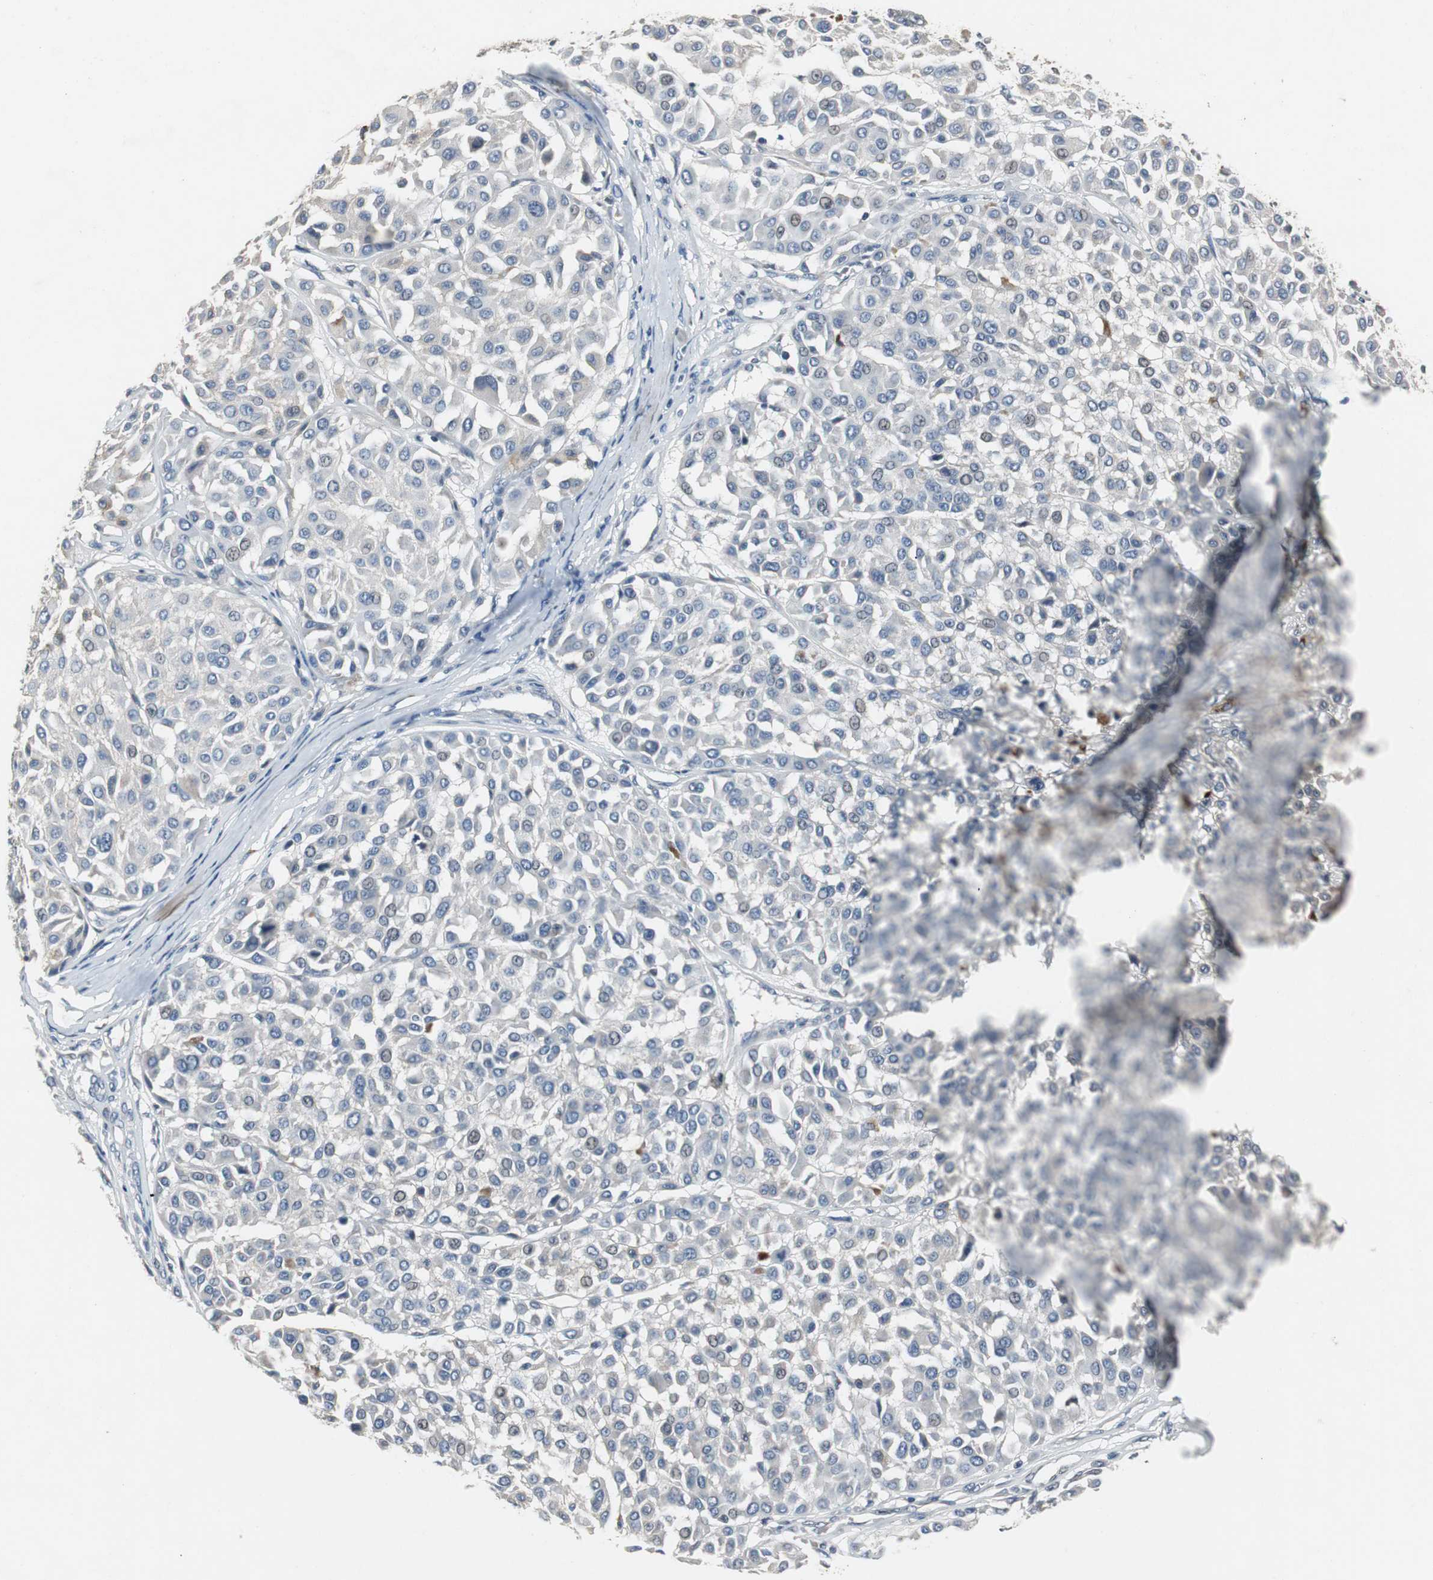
{"staining": {"intensity": "negative", "quantity": "none", "location": "none"}, "tissue": "melanoma", "cell_type": "Tumor cells", "image_type": "cancer", "snomed": [{"axis": "morphology", "description": "Malignant melanoma, Metastatic site"}, {"axis": "topography", "description": "Soft tissue"}], "caption": "Immunohistochemistry of melanoma reveals no staining in tumor cells.", "gene": "PCYT1B", "patient": {"sex": "male", "age": 41}}